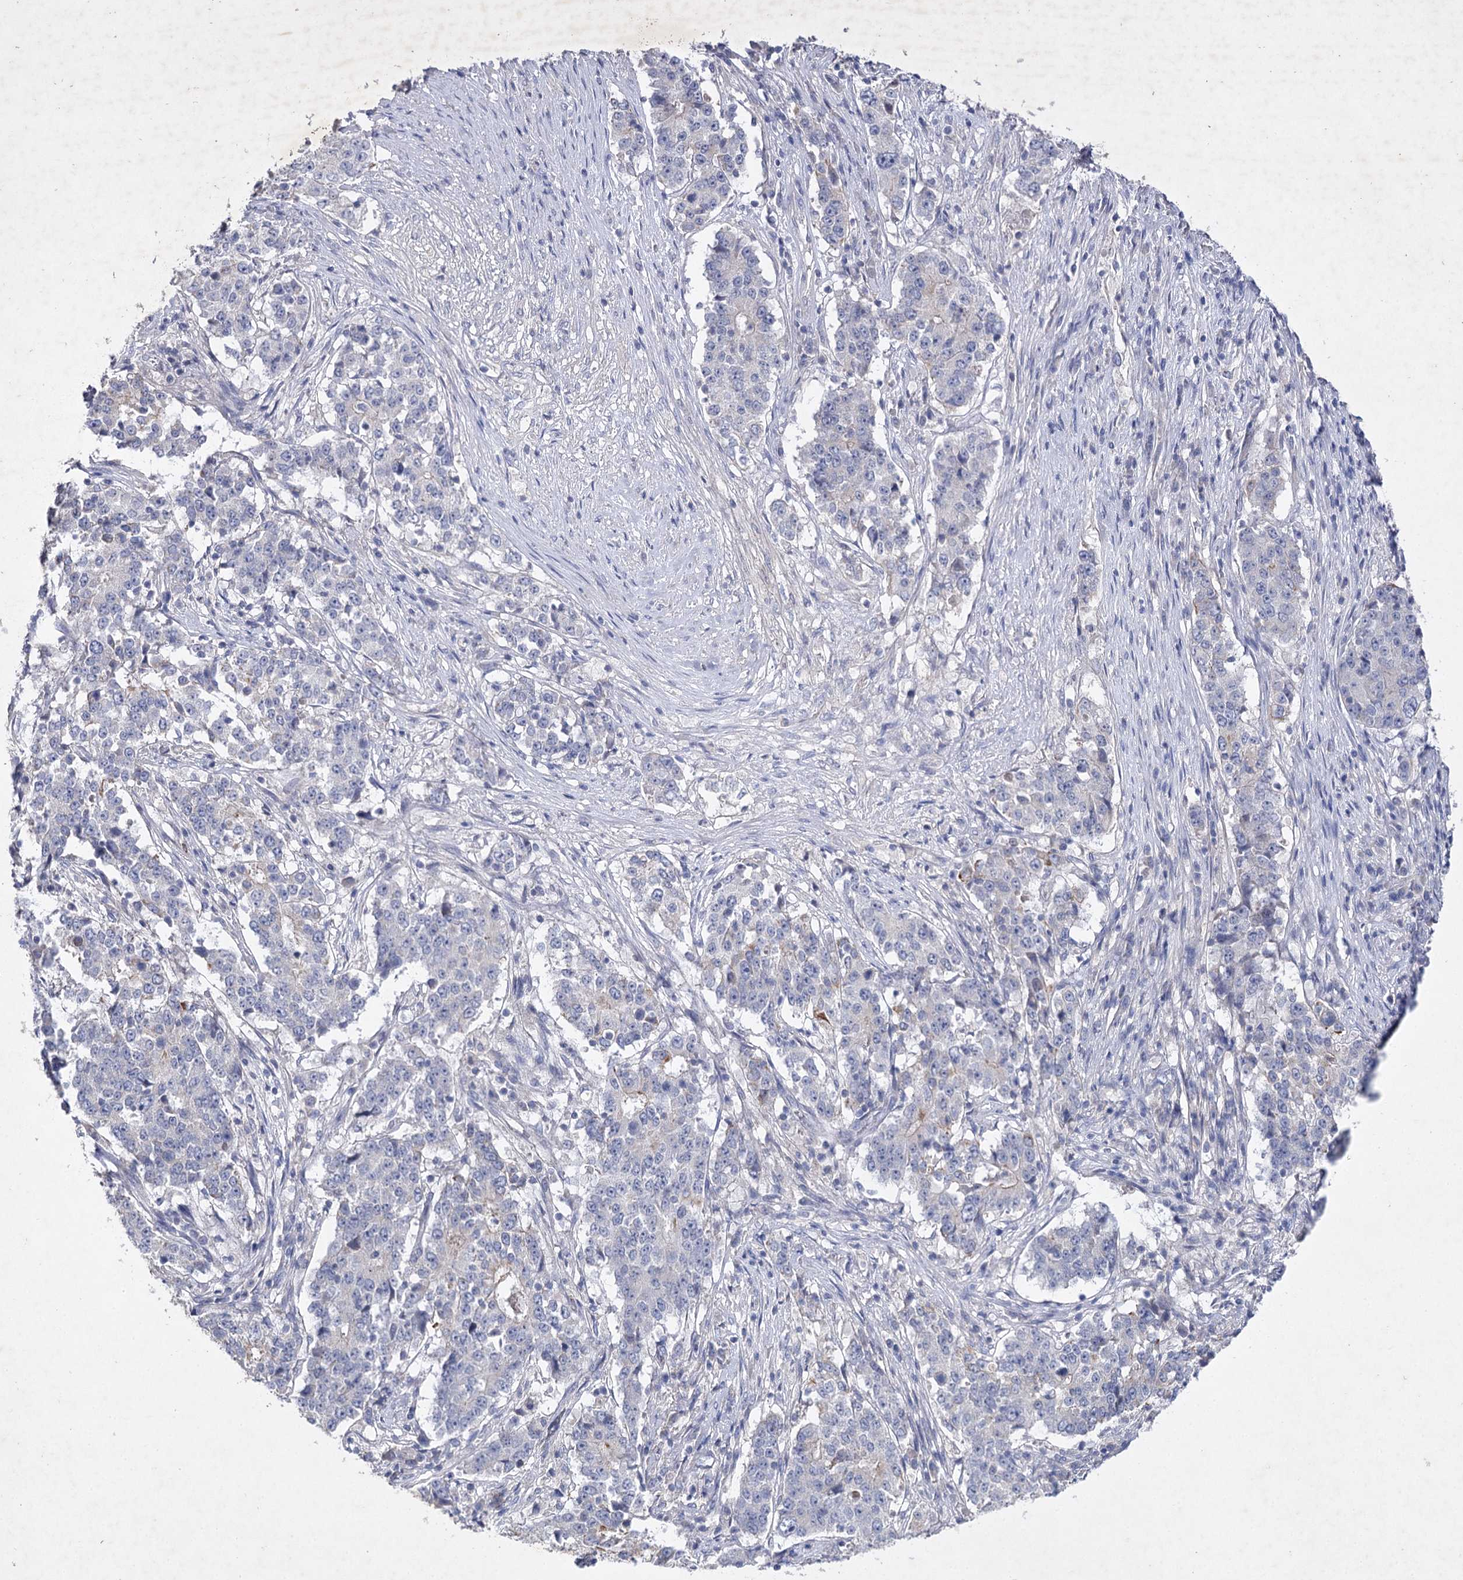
{"staining": {"intensity": "negative", "quantity": "none", "location": "none"}, "tissue": "stomach cancer", "cell_type": "Tumor cells", "image_type": "cancer", "snomed": [{"axis": "morphology", "description": "Adenocarcinoma, NOS"}, {"axis": "topography", "description": "Stomach"}], "caption": "Micrograph shows no significant protein positivity in tumor cells of stomach cancer.", "gene": "COX15", "patient": {"sex": "male", "age": 59}}